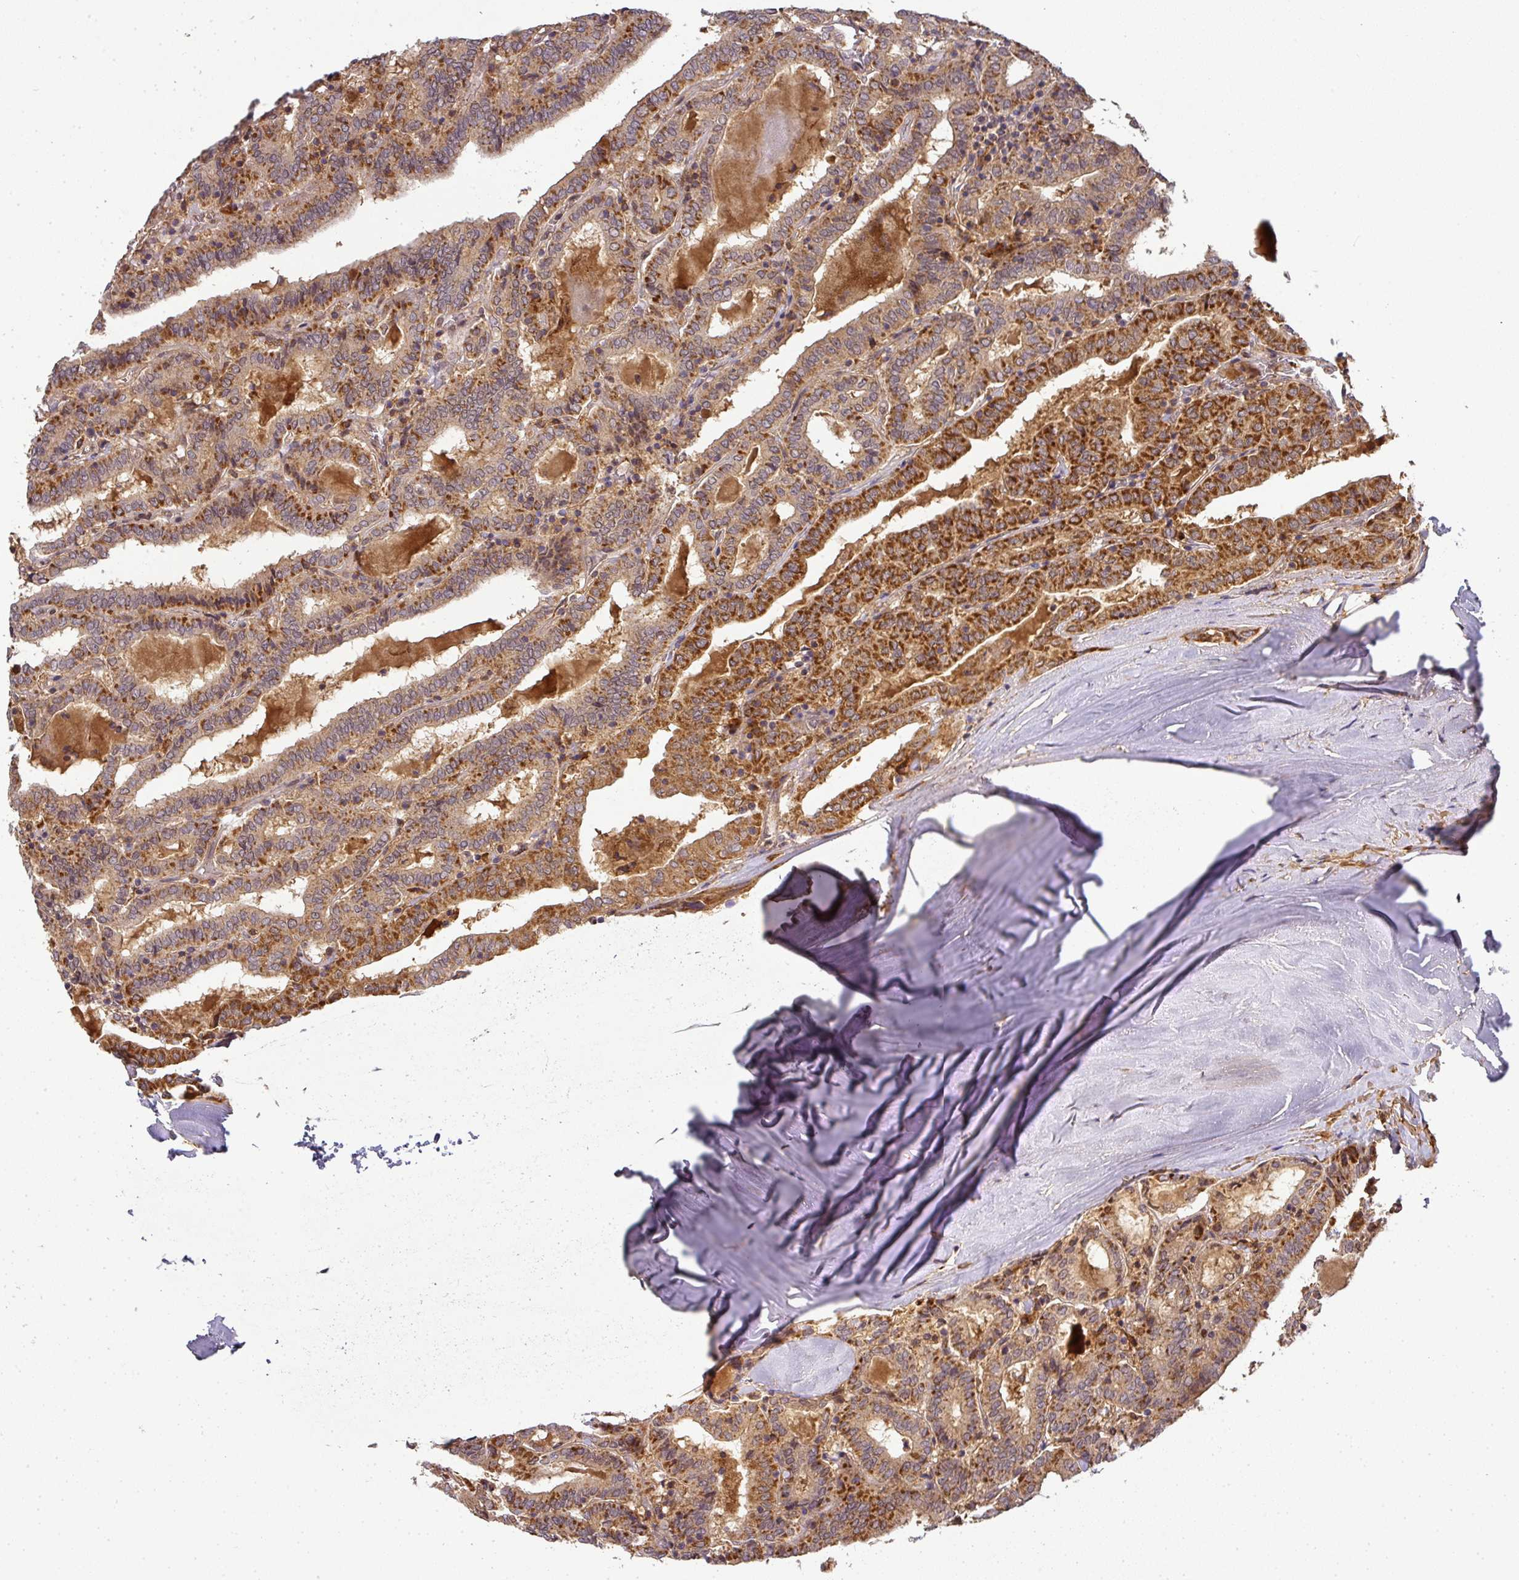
{"staining": {"intensity": "strong", "quantity": ">75%", "location": "cytoplasmic/membranous"}, "tissue": "thyroid cancer", "cell_type": "Tumor cells", "image_type": "cancer", "snomed": [{"axis": "morphology", "description": "Papillary adenocarcinoma, NOS"}, {"axis": "topography", "description": "Thyroid gland"}], "caption": "High-power microscopy captured an immunohistochemistry micrograph of papillary adenocarcinoma (thyroid), revealing strong cytoplasmic/membranous staining in approximately >75% of tumor cells.", "gene": "MALSU1", "patient": {"sex": "female", "age": 72}}